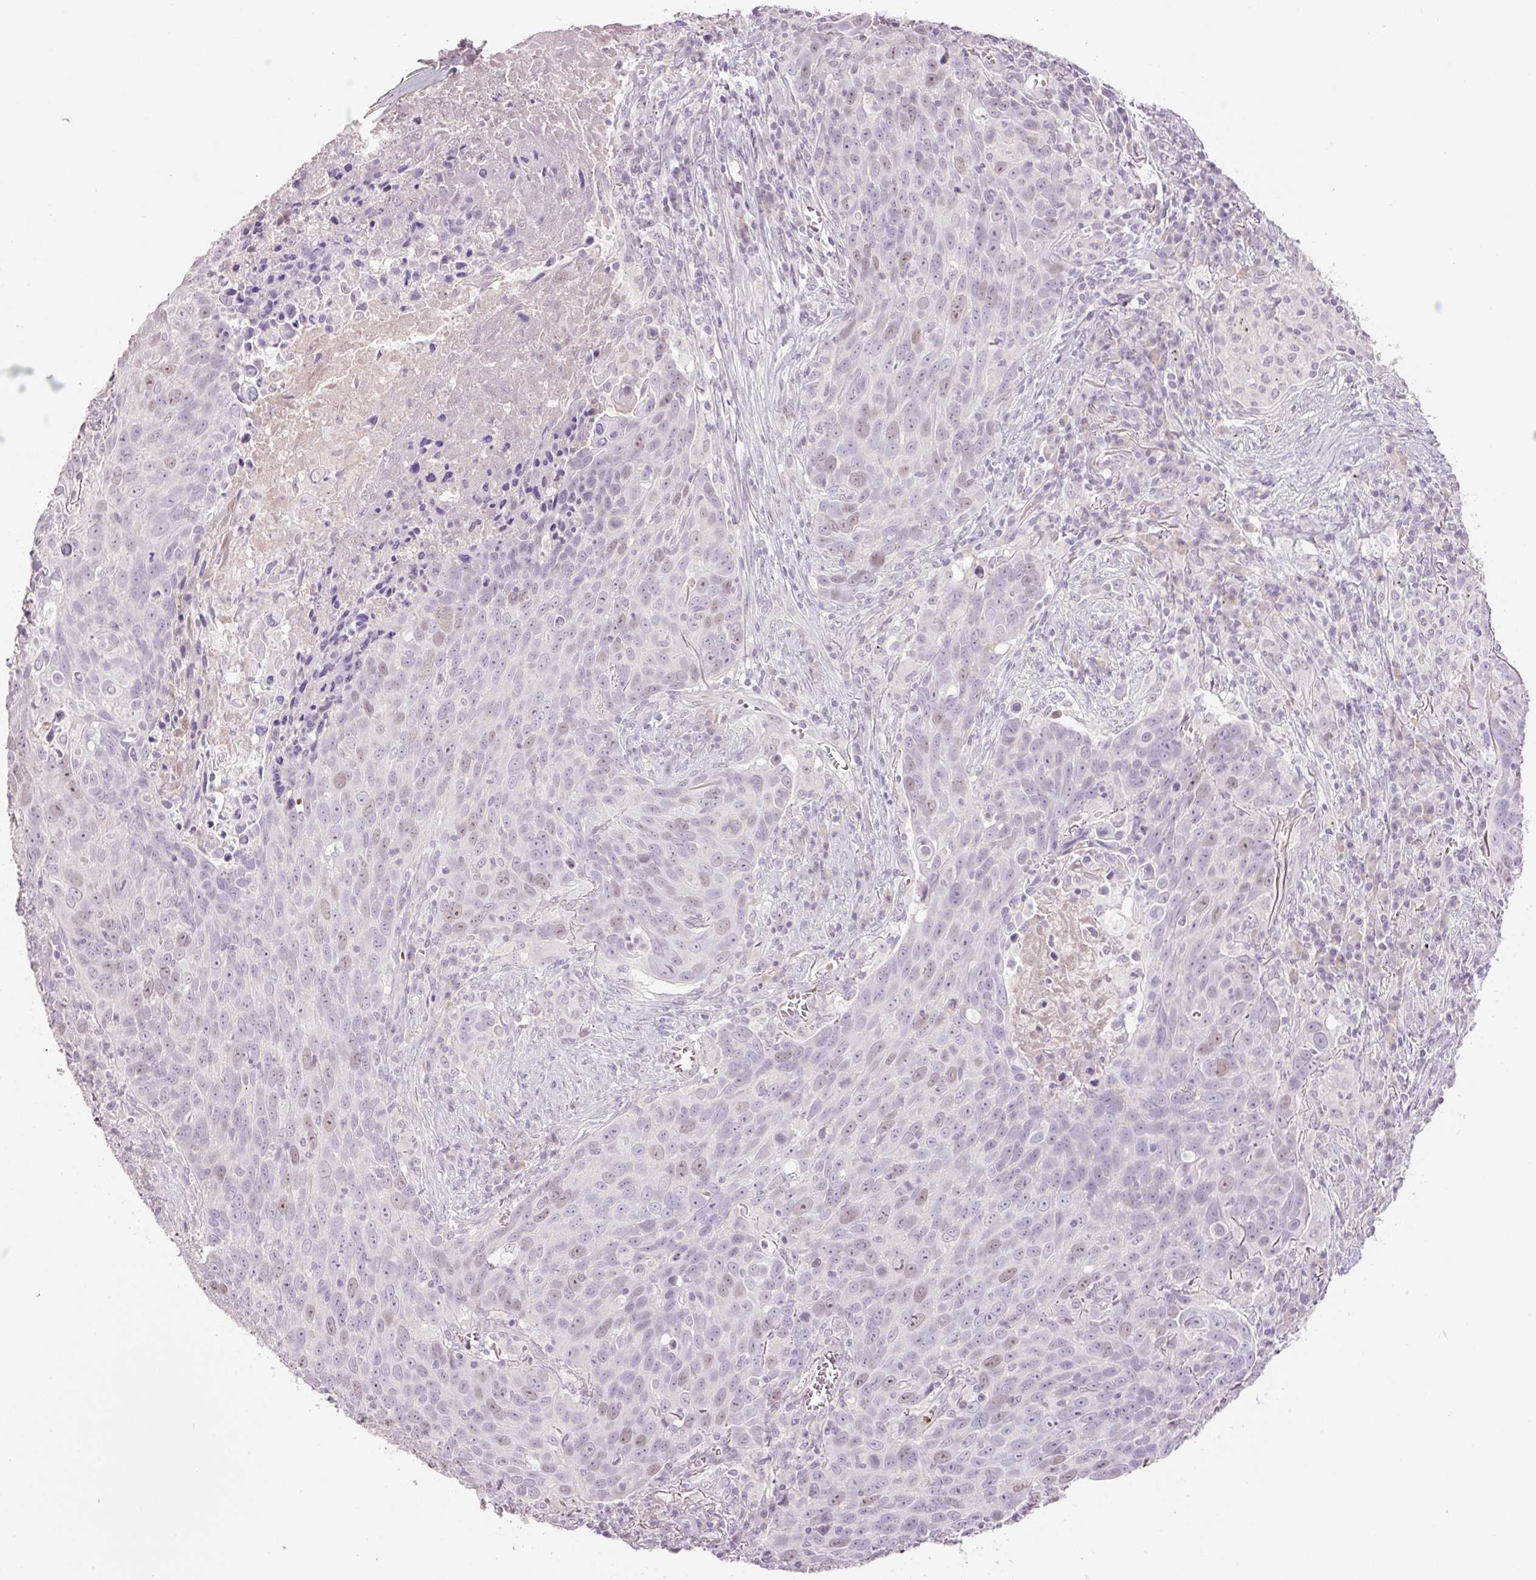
{"staining": {"intensity": "weak", "quantity": "25%-75%", "location": "nuclear"}, "tissue": "lung cancer", "cell_type": "Tumor cells", "image_type": "cancer", "snomed": [{"axis": "morphology", "description": "Squamous cell carcinoma, NOS"}, {"axis": "topography", "description": "Lung"}], "caption": "Squamous cell carcinoma (lung) stained for a protein (brown) displays weak nuclear positive staining in approximately 25%-75% of tumor cells.", "gene": "LY6G6D", "patient": {"sex": "male", "age": 78}}